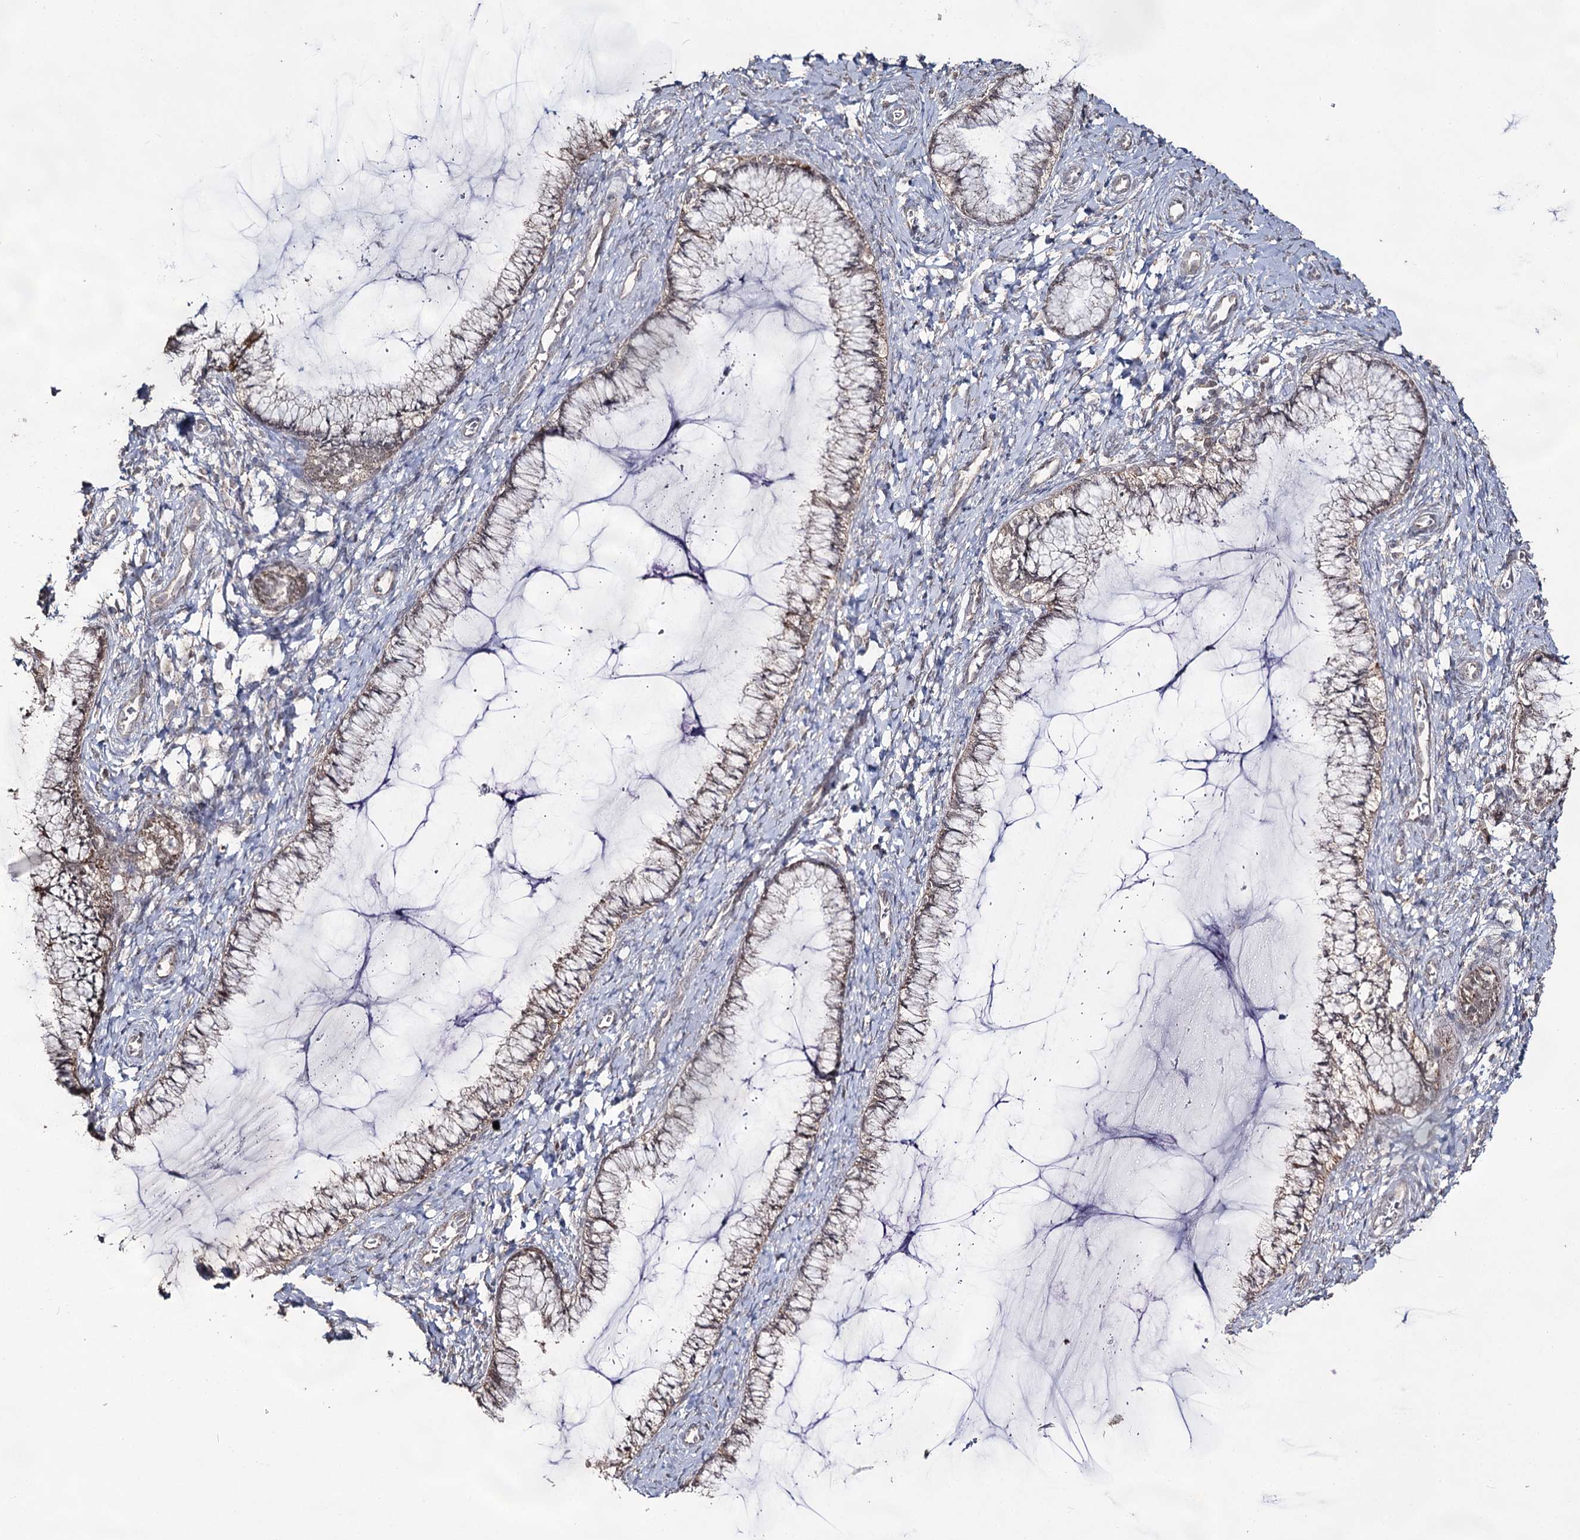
{"staining": {"intensity": "weak", "quantity": "25%-75%", "location": "cytoplasmic/membranous"}, "tissue": "cervix", "cell_type": "Glandular cells", "image_type": "normal", "snomed": [{"axis": "morphology", "description": "Normal tissue, NOS"}, {"axis": "morphology", "description": "Adenocarcinoma, NOS"}, {"axis": "topography", "description": "Cervix"}], "caption": "Protein staining of normal cervix reveals weak cytoplasmic/membranous staining in approximately 25%-75% of glandular cells.", "gene": "ACTR6", "patient": {"sex": "female", "age": 29}}